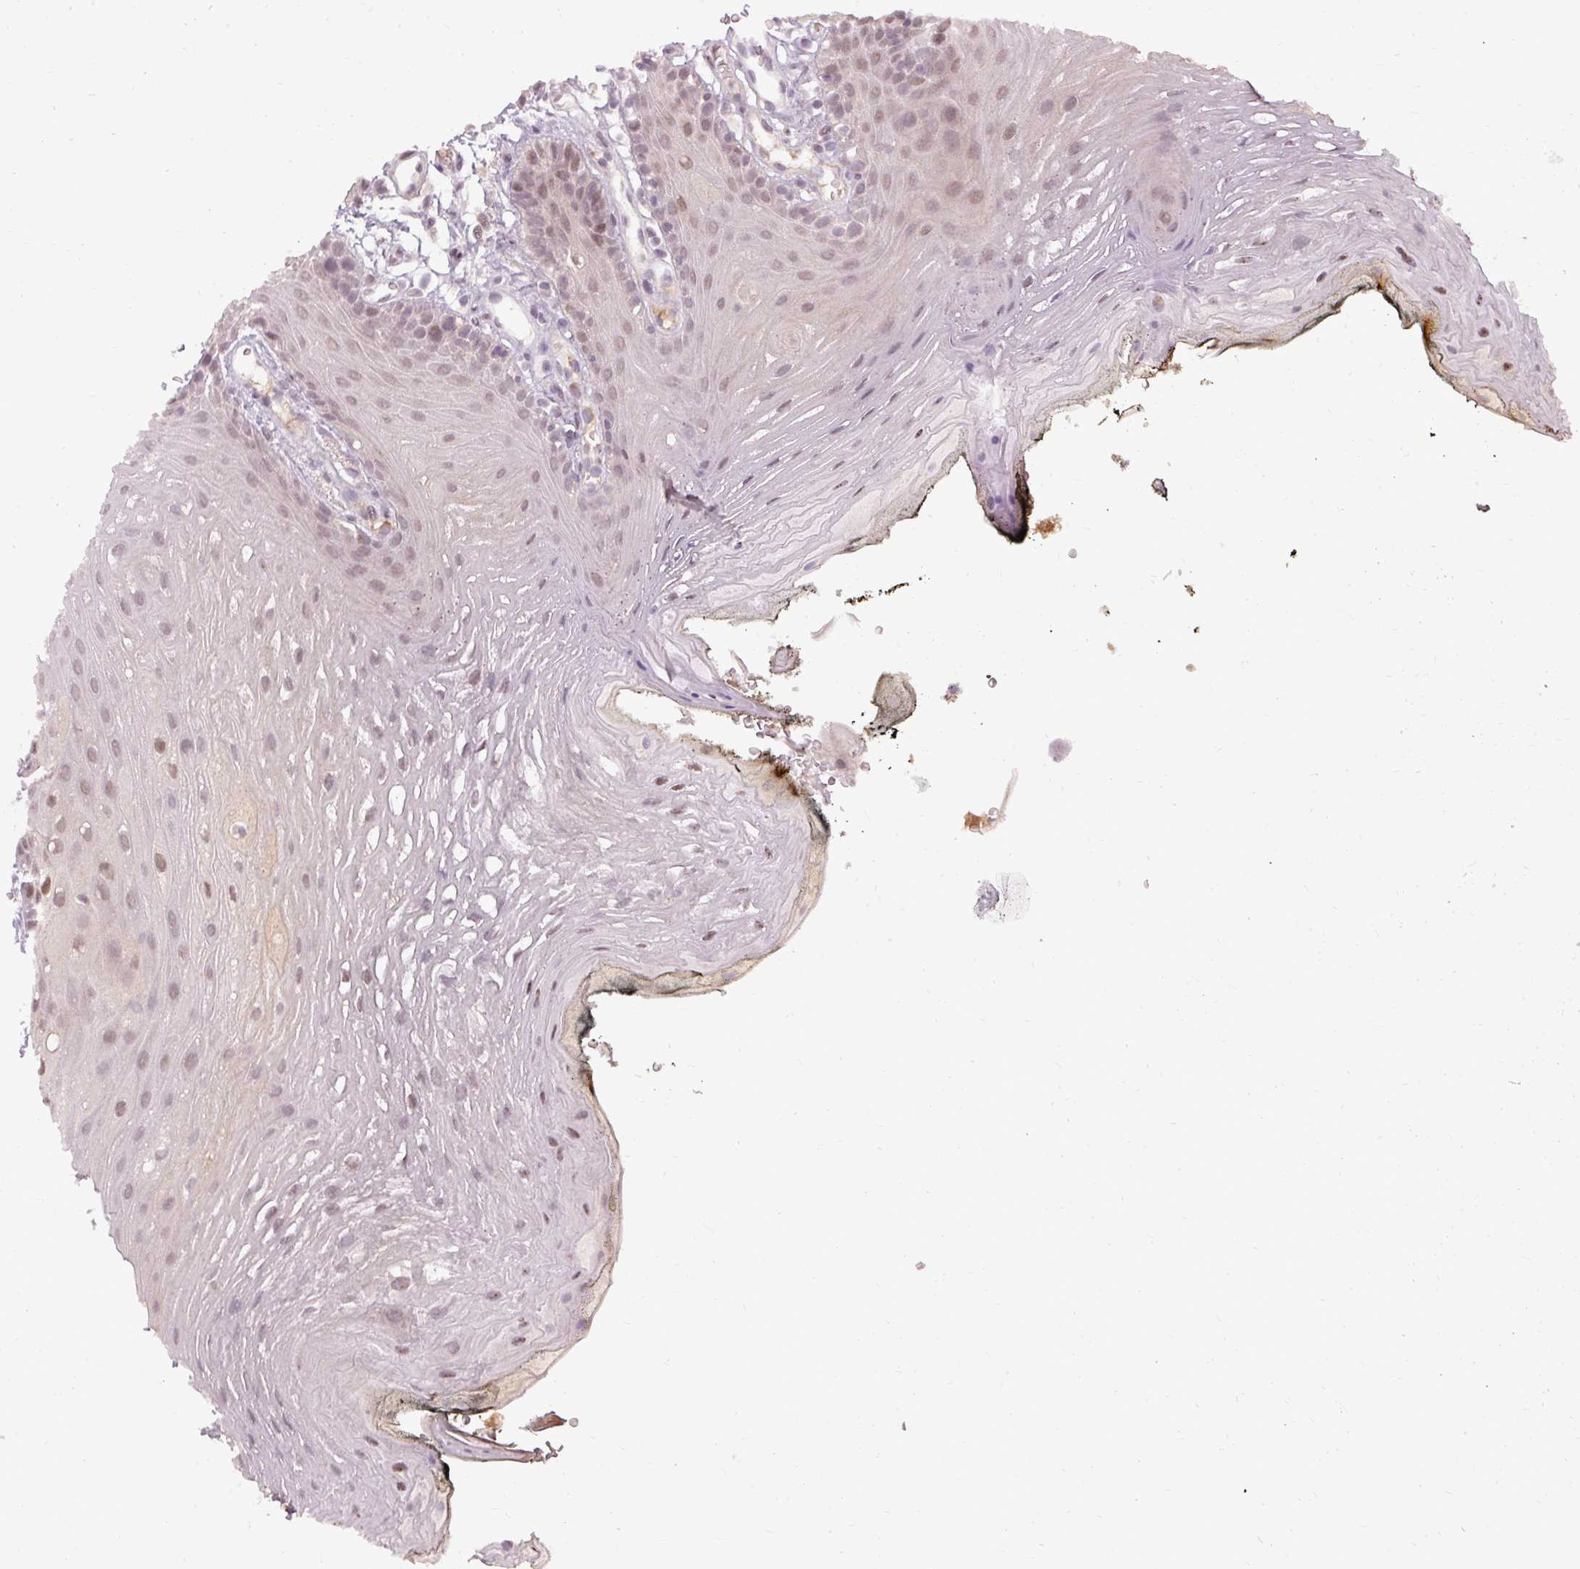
{"staining": {"intensity": "moderate", "quantity": "<25%", "location": "nuclear"}, "tissue": "oral mucosa", "cell_type": "Squamous epithelial cells", "image_type": "normal", "snomed": [{"axis": "morphology", "description": "Normal tissue, NOS"}, {"axis": "topography", "description": "Oral tissue"}, {"axis": "topography", "description": "Tounge, NOS"}], "caption": "Immunohistochemical staining of normal human oral mucosa displays low levels of moderate nuclear staining in about <25% of squamous epithelial cells.", "gene": "BCAS3", "patient": {"sex": "female", "age": 81}}